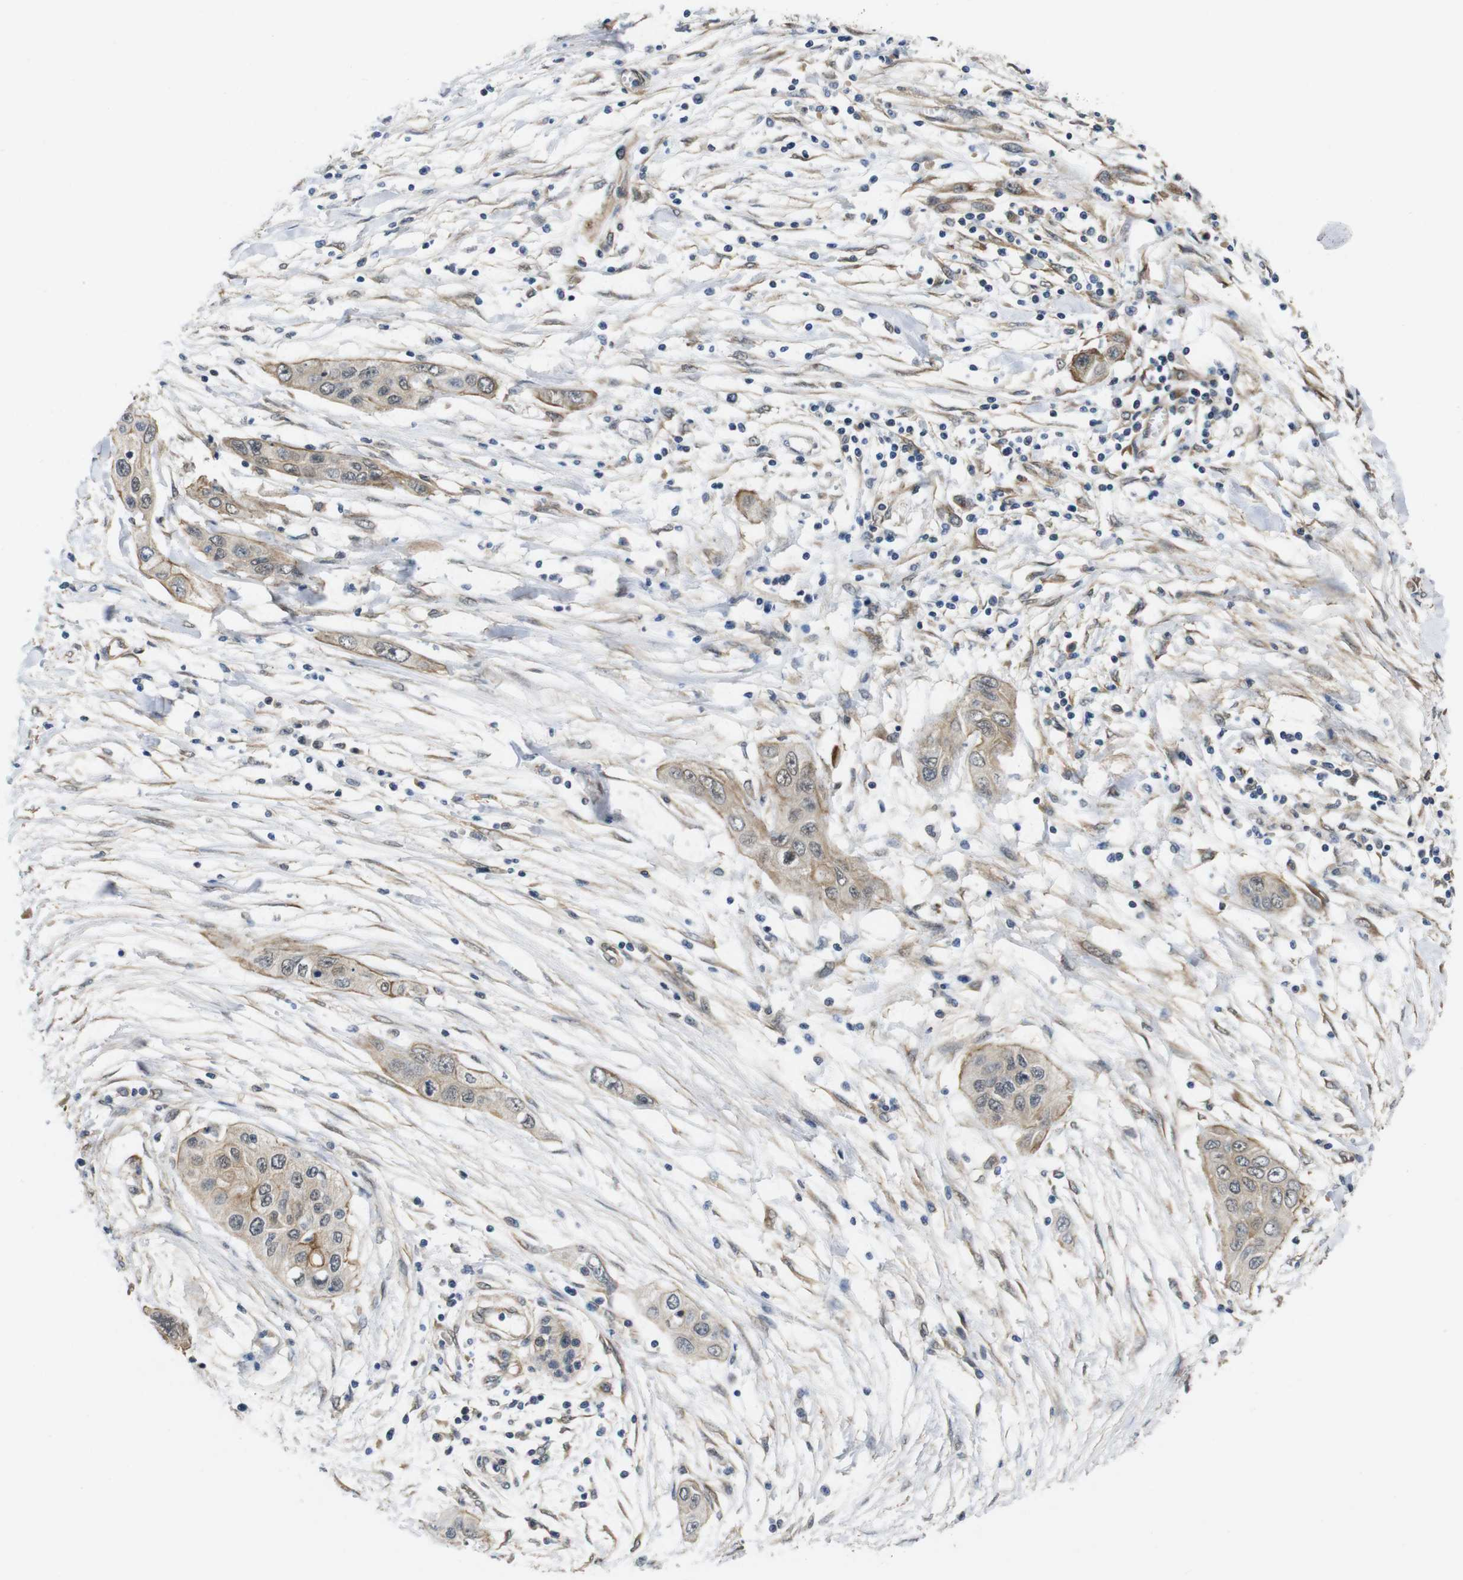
{"staining": {"intensity": "weak", "quantity": ">75%", "location": "cytoplasmic/membranous"}, "tissue": "pancreatic cancer", "cell_type": "Tumor cells", "image_type": "cancer", "snomed": [{"axis": "morphology", "description": "Adenocarcinoma, NOS"}, {"axis": "topography", "description": "Pancreas"}], "caption": "IHC of adenocarcinoma (pancreatic) exhibits low levels of weak cytoplasmic/membranous staining in about >75% of tumor cells. The staining is performed using DAB (3,3'-diaminobenzidine) brown chromogen to label protein expression. The nuclei are counter-stained blue using hematoxylin.", "gene": "ZDHHC5", "patient": {"sex": "female", "age": 70}}